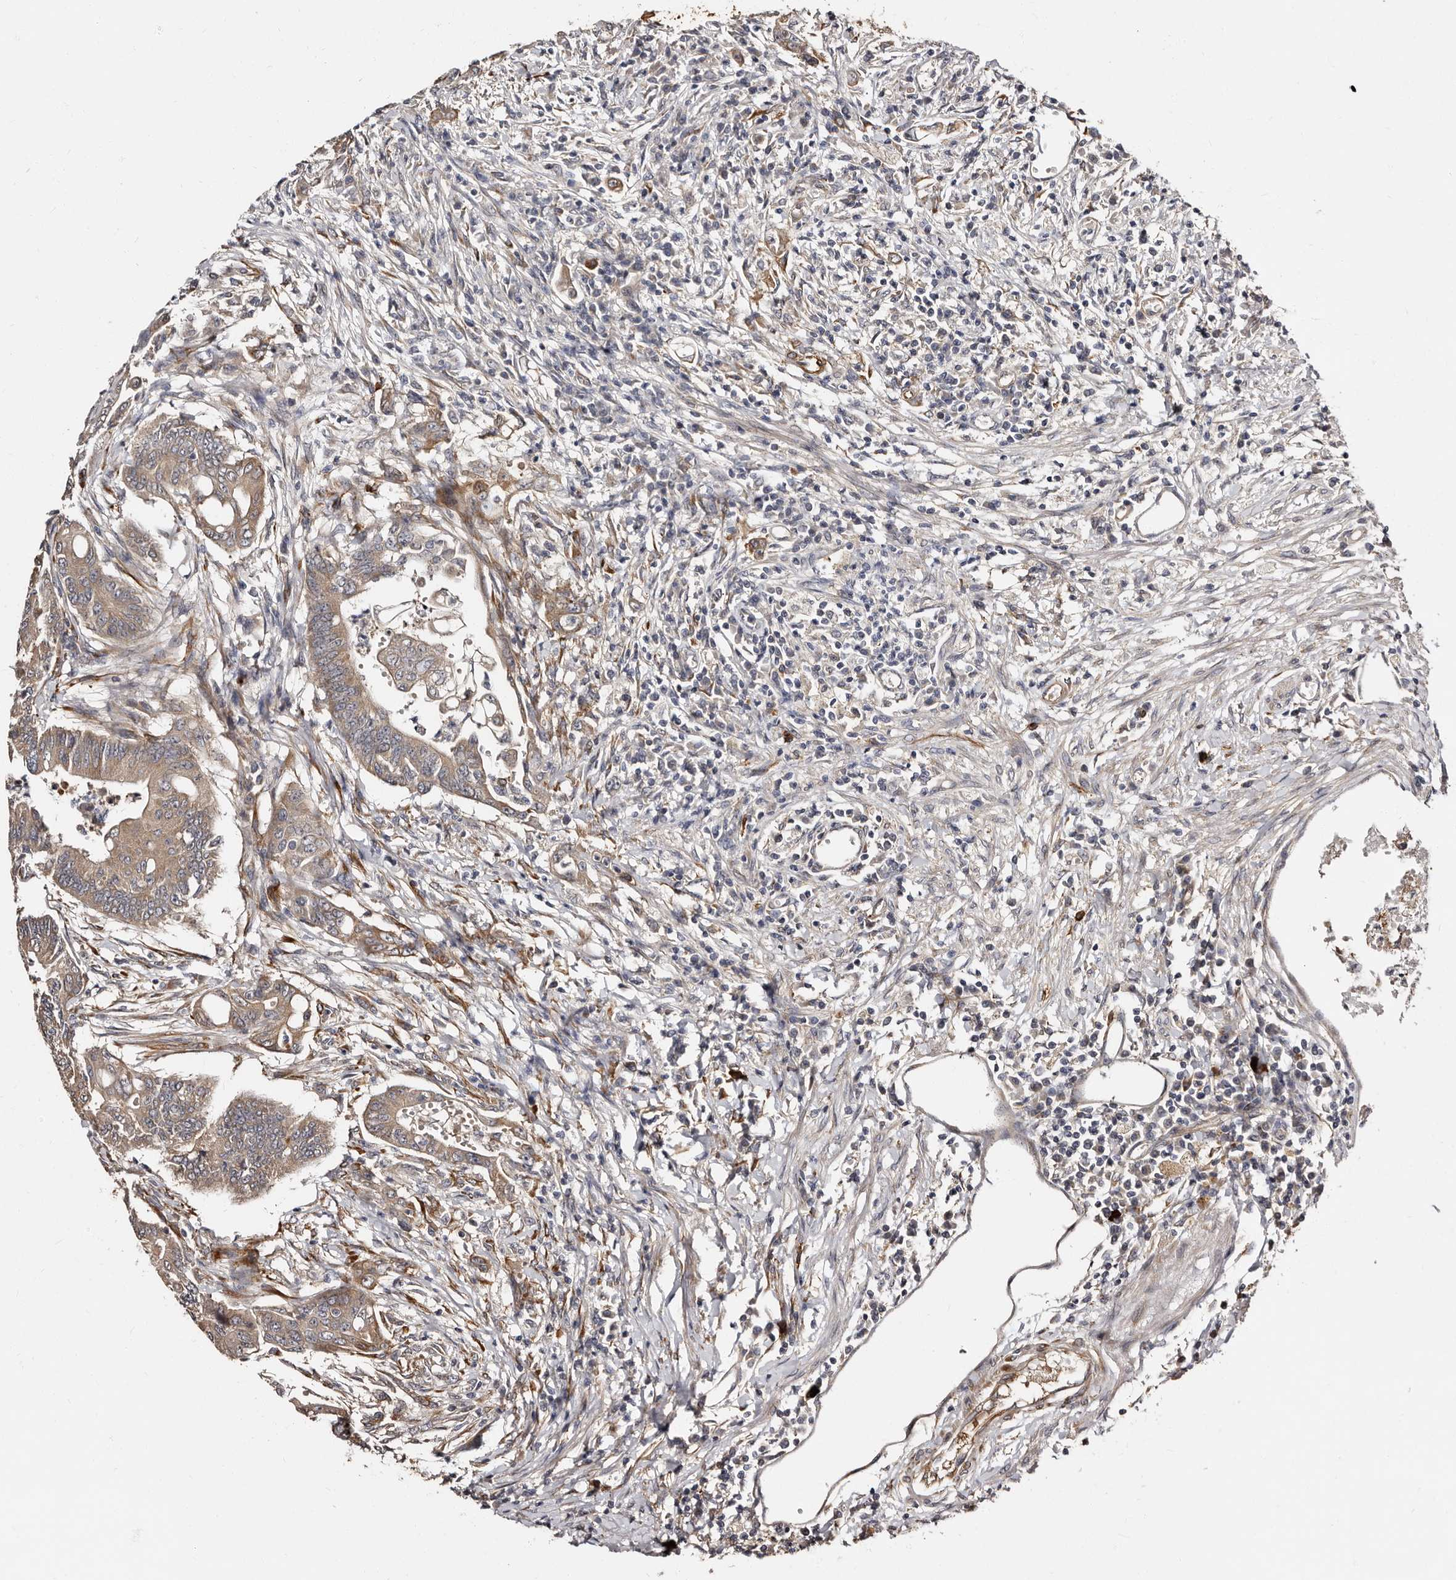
{"staining": {"intensity": "weak", "quantity": ">75%", "location": "cytoplasmic/membranous"}, "tissue": "colorectal cancer", "cell_type": "Tumor cells", "image_type": "cancer", "snomed": [{"axis": "morphology", "description": "Adenoma, NOS"}, {"axis": "morphology", "description": "Adenocarcinoma, NOS"}, {"axis": "topography", "description": "Colon"}], "caption": "Protein expression analysis of human colorectal adenoma reveals weak cytoplasmic/membranous staining in about >75% of tumor cells.", "gene": "TBC1D22B", "patient": {"sex": "male", "age": 79}}